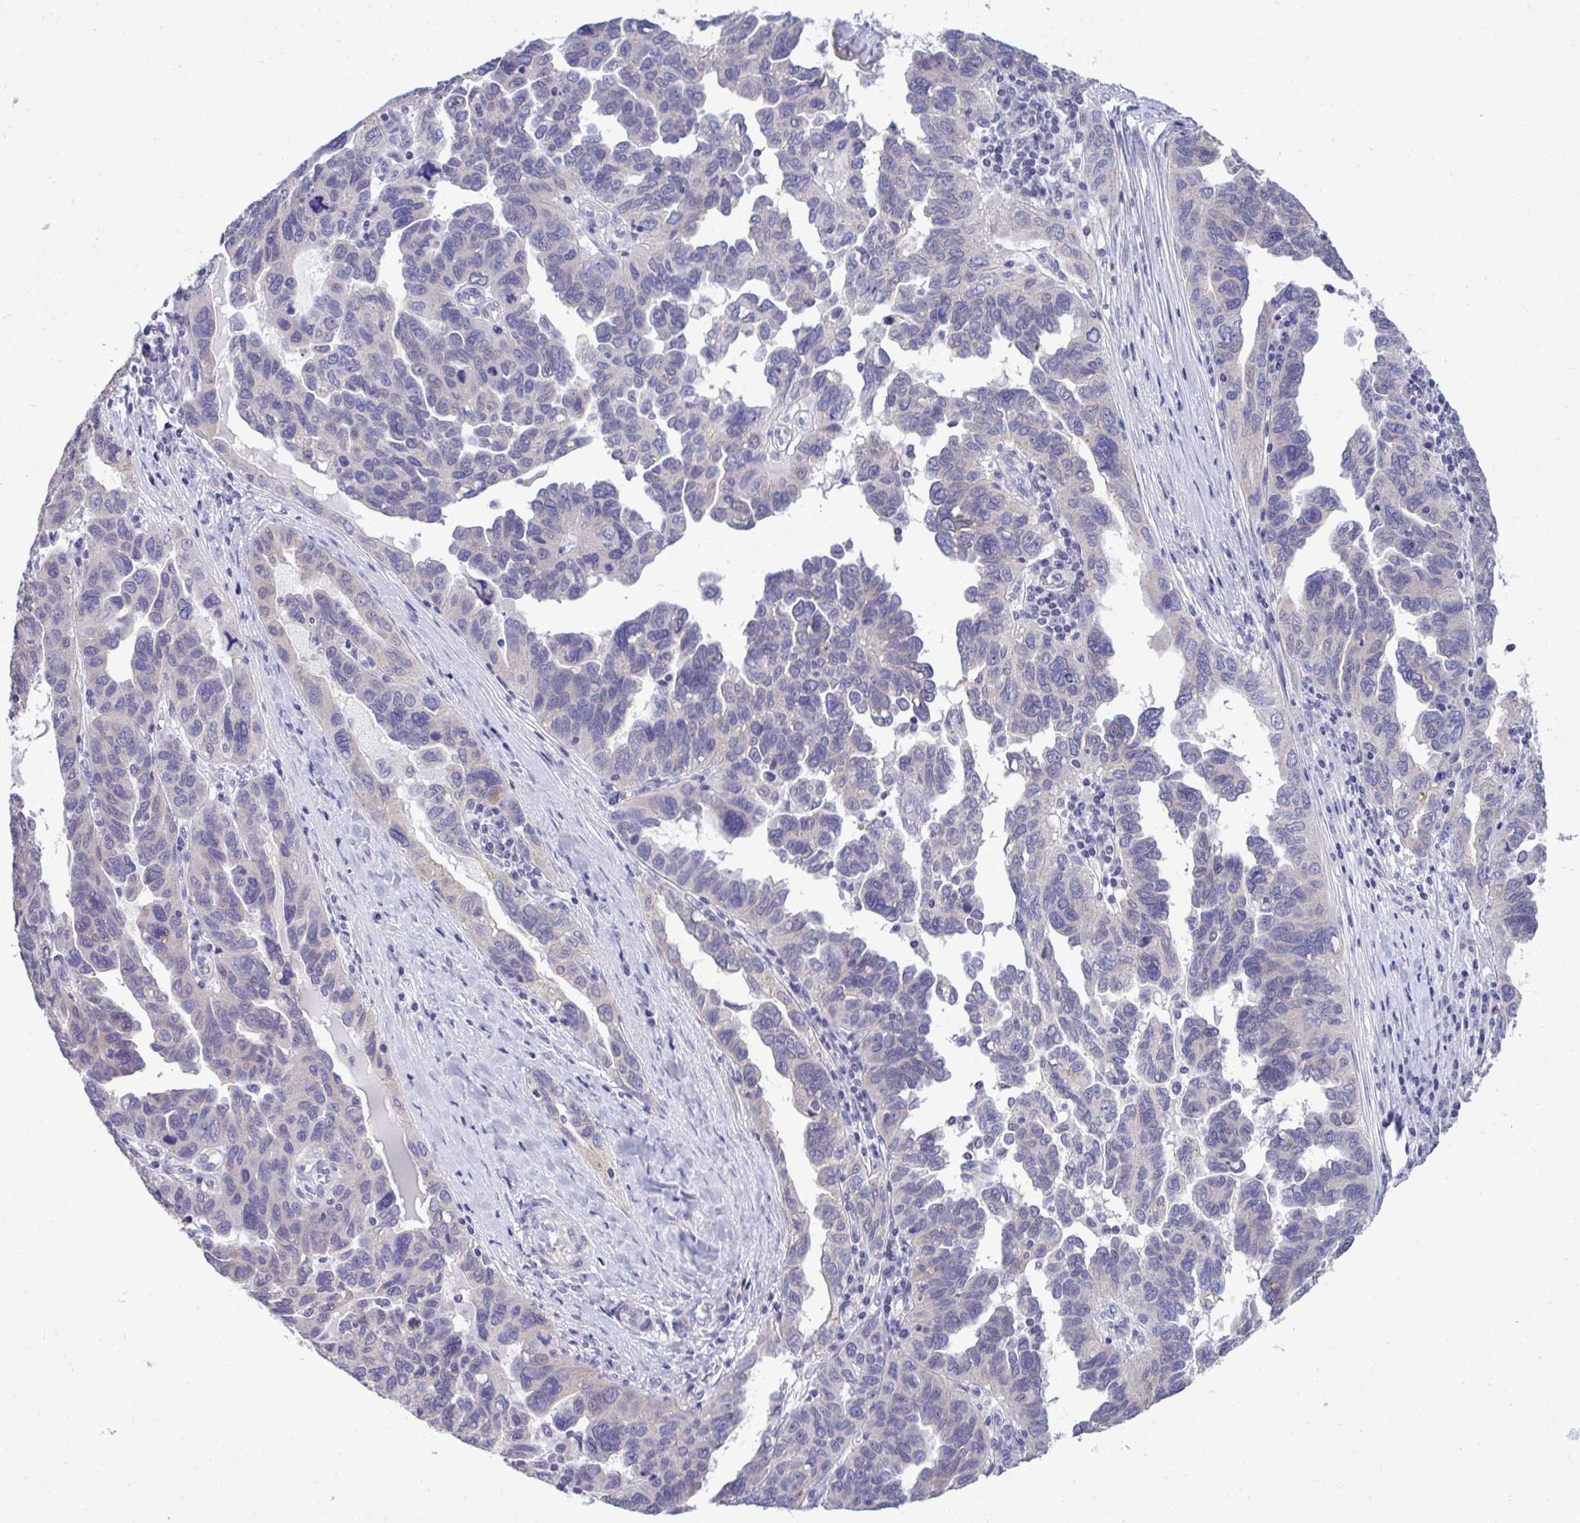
{"staining": {"intensity": "negative", "quantity": "none", "location": "none"}, "tissue": "ovarian cancer", "cell_type": "Tumor cells", "image_type": "cancer", "snomed": [{"axis": "morphology", "description": "Cystadenocarcinoma, serous, NOS"}, {"axis": "topography", "description": "Ovary"}], "caption": "An immunohistochemistry (IHC) image of ovarian serous cystadenocarcinoma is shown. There is no staining in tumor cells of ovarian serous cystadenocarcinoma. Brightfield microscopy of immunohistochemistry (IHC) stained with DAB (brown) and hematoxylin (blue), captured at high magnification.", "gene": "PIGK", "patient": {"sex": "female", "age": 64}}